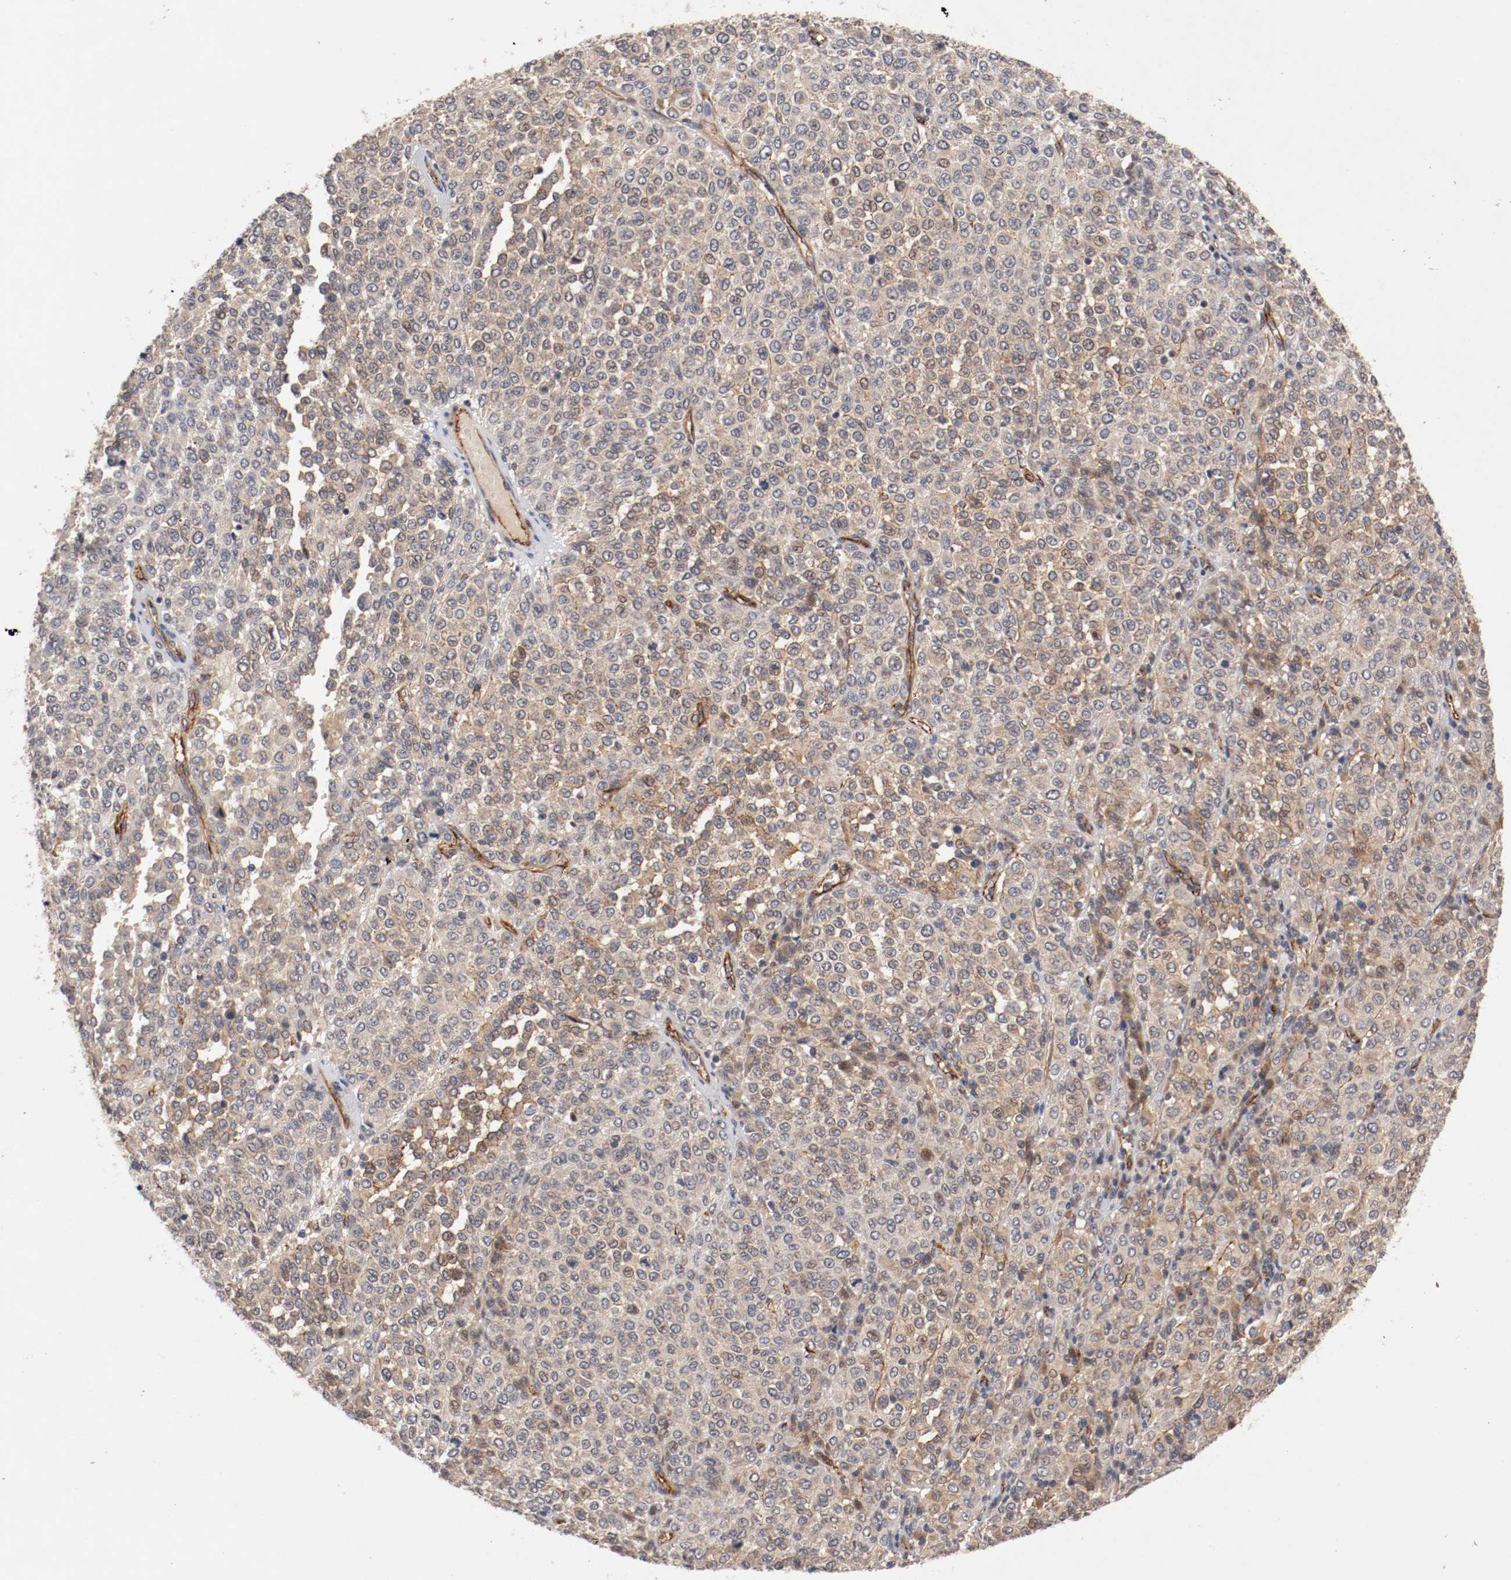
{"staining": {"intensity": "weak", "quantity": ">75%", "location": "cytoplasmic/membranous"}, "tissue": "melanoma", "cell_type": "Tumor cells", "image_type": "cancer", "snomed": [{"axis": "morphology", "description": "Malignant melanoma, Metastatic site"}, {"axis": "topography", "description": "Pancreas"}], "caption": "Tumor cells demonstrate low levels of weak cytoplasmic/membranous expression in approximately >75% of cells in melanoma.", "gene": "TYK2", "patient": {"sex": "female", "age": 30}}